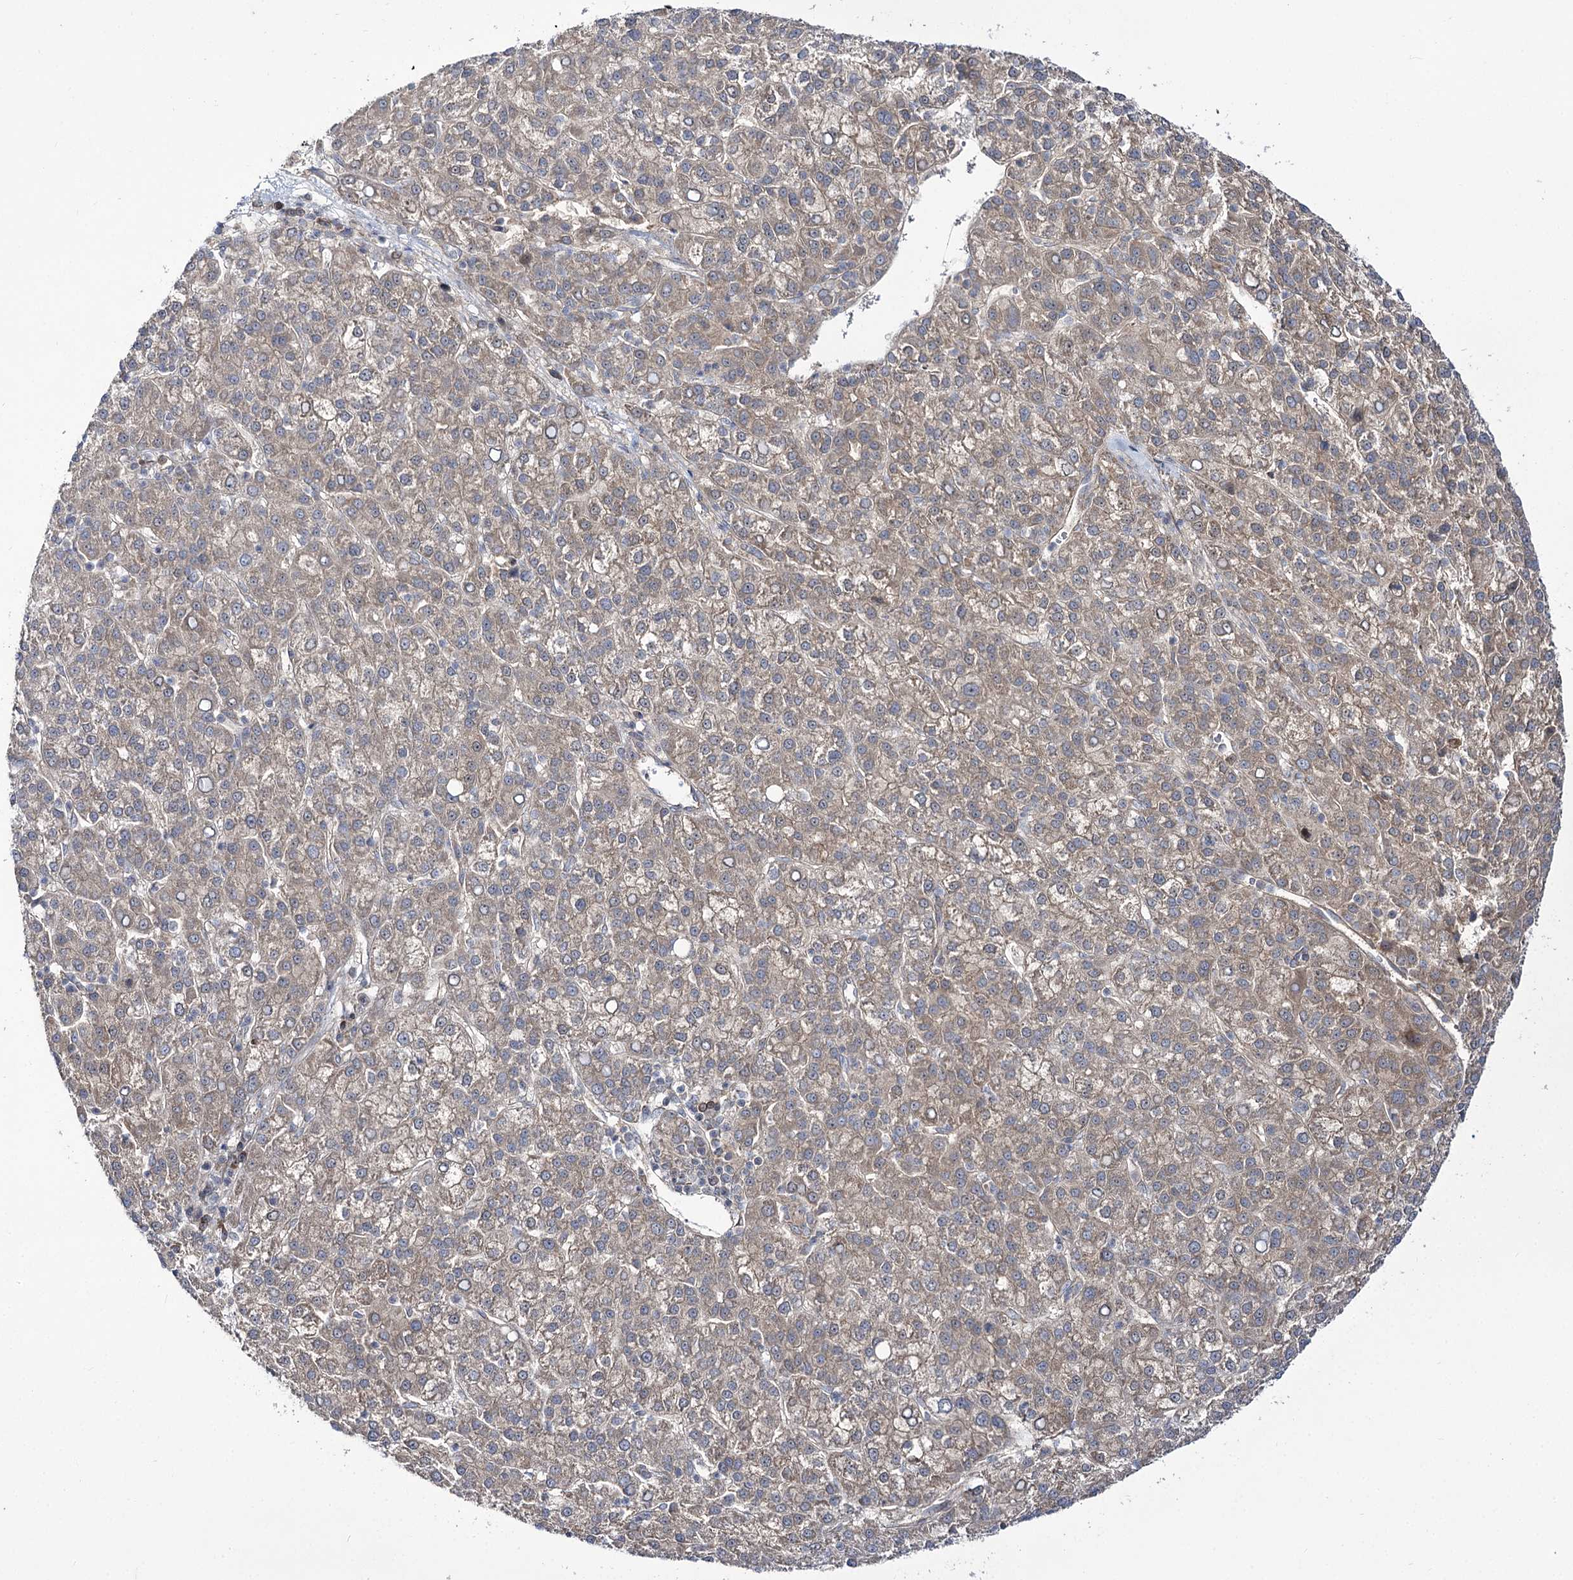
{"staining": {"intensity": "weak", "quantity": ">75%", "location": "cytoplasmic/membranous"}, "tissue": "liver cancer", "cell_type": "Tumor cells", "image_type": "cancer", "snomed": [{"axis": "morphology", "description": "Carcinoma, Hepatocellular, NOS"}, {"axis": "topography", "description": "Liver"}], "caption": "Immunohistochemical staining of liver hepatocellular carcinoma demonstrates low levels of weak cytoplasmic/membranous protein staining in about >75% of tumor cells. Nuclei are stained in blue.", "gene": "C11orf80", "patient": {"sex": "female", "age": 58}}